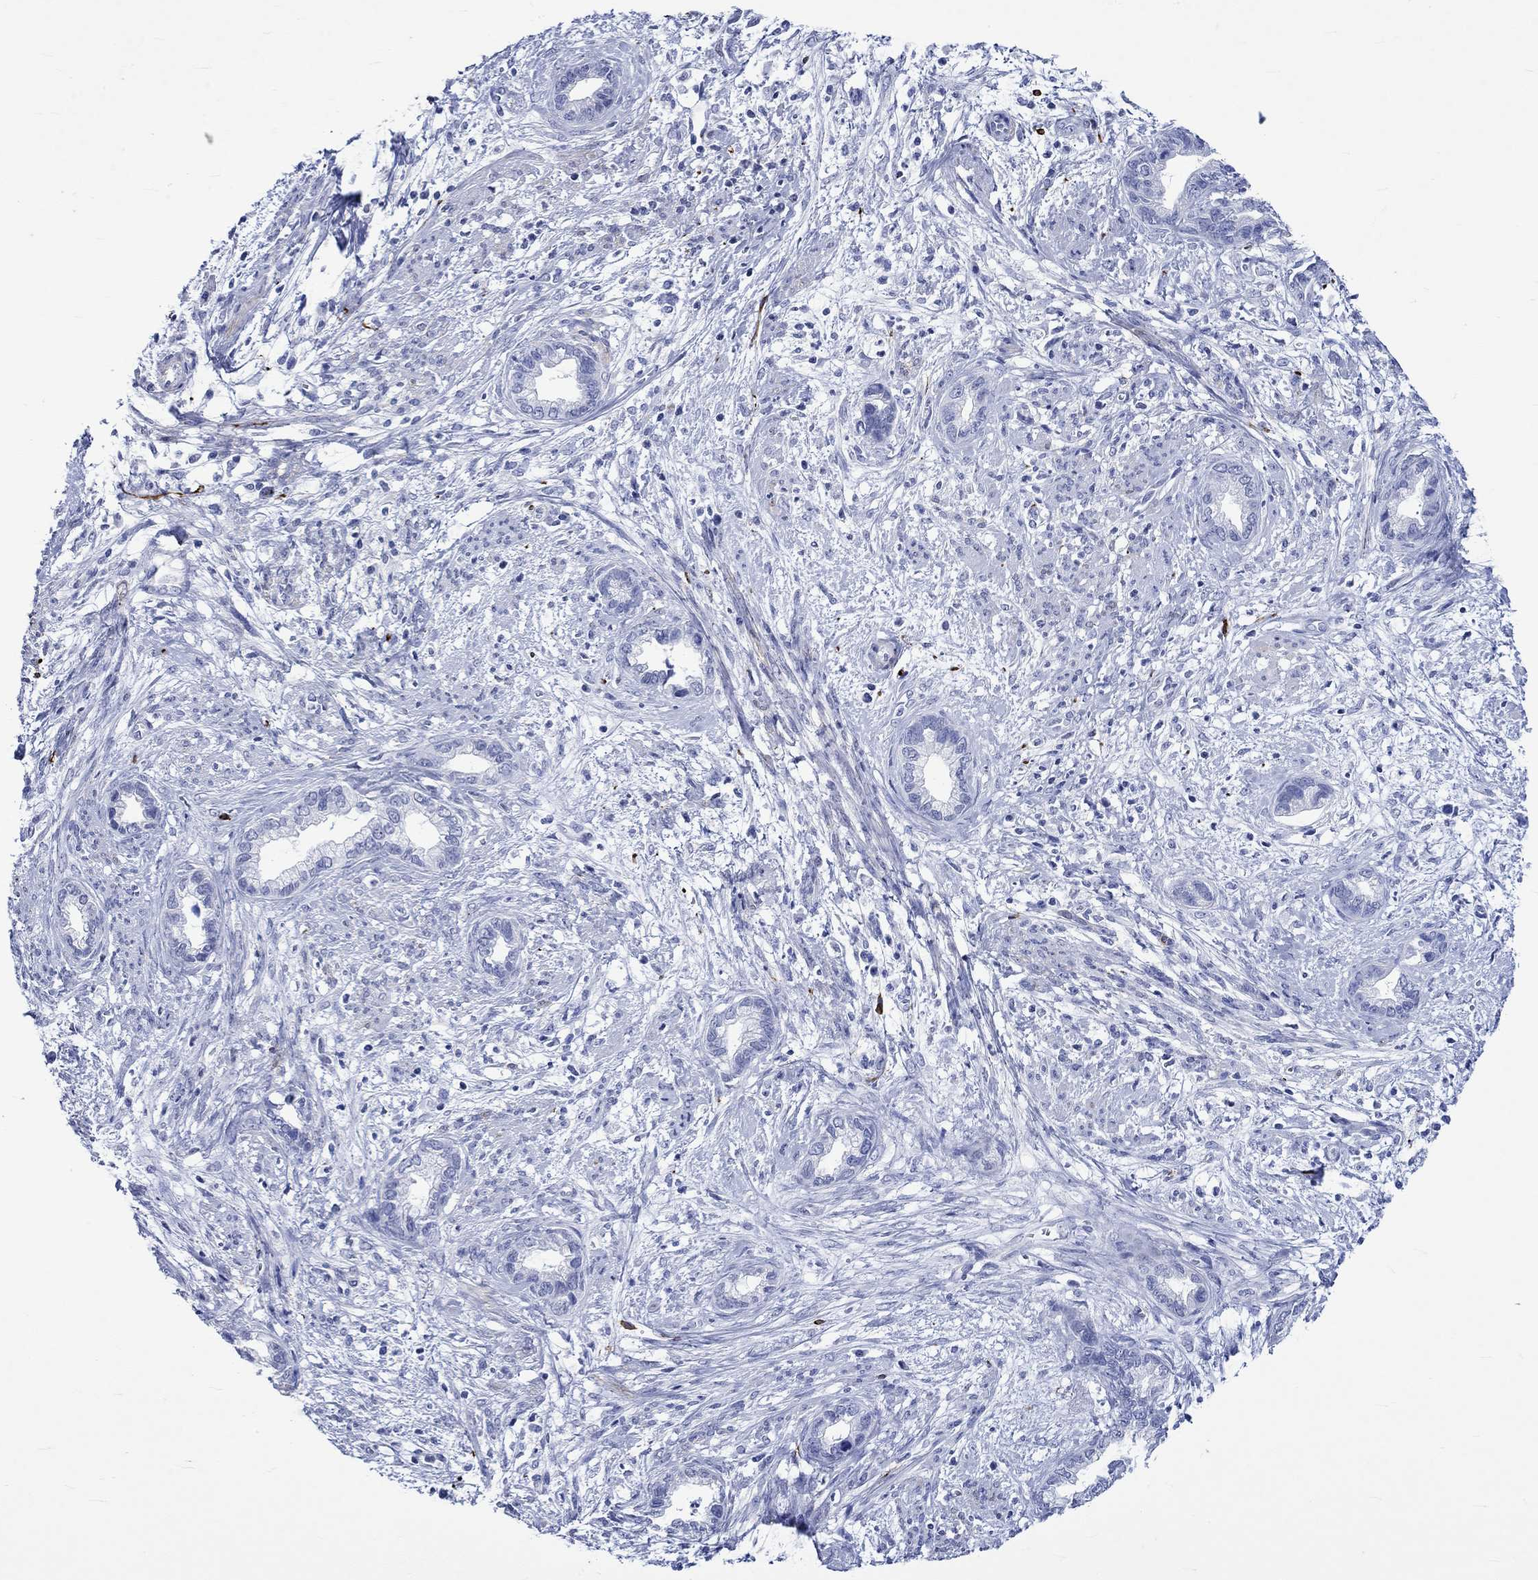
{"staining": {"intensity": "negative", "quantity": "none", "location": "none"}, "tissue": "cervical cancer", "cell_type": "Tumor cells", "image_type": "cancer", "snomed": [{"axis": "morphology", "description": "Adenocarcinoma, NOS"}, {"axis": "topography", "description": "Cervix"}], "caption": "Tumor cells are negative for protein expression in human adenocarcinoma (cervical). (Brightfield microscopy of DAB immunohistochemistry at high magnification).", "gene": "CRYAB", "patient": {"sex": "female", "age": 62}}